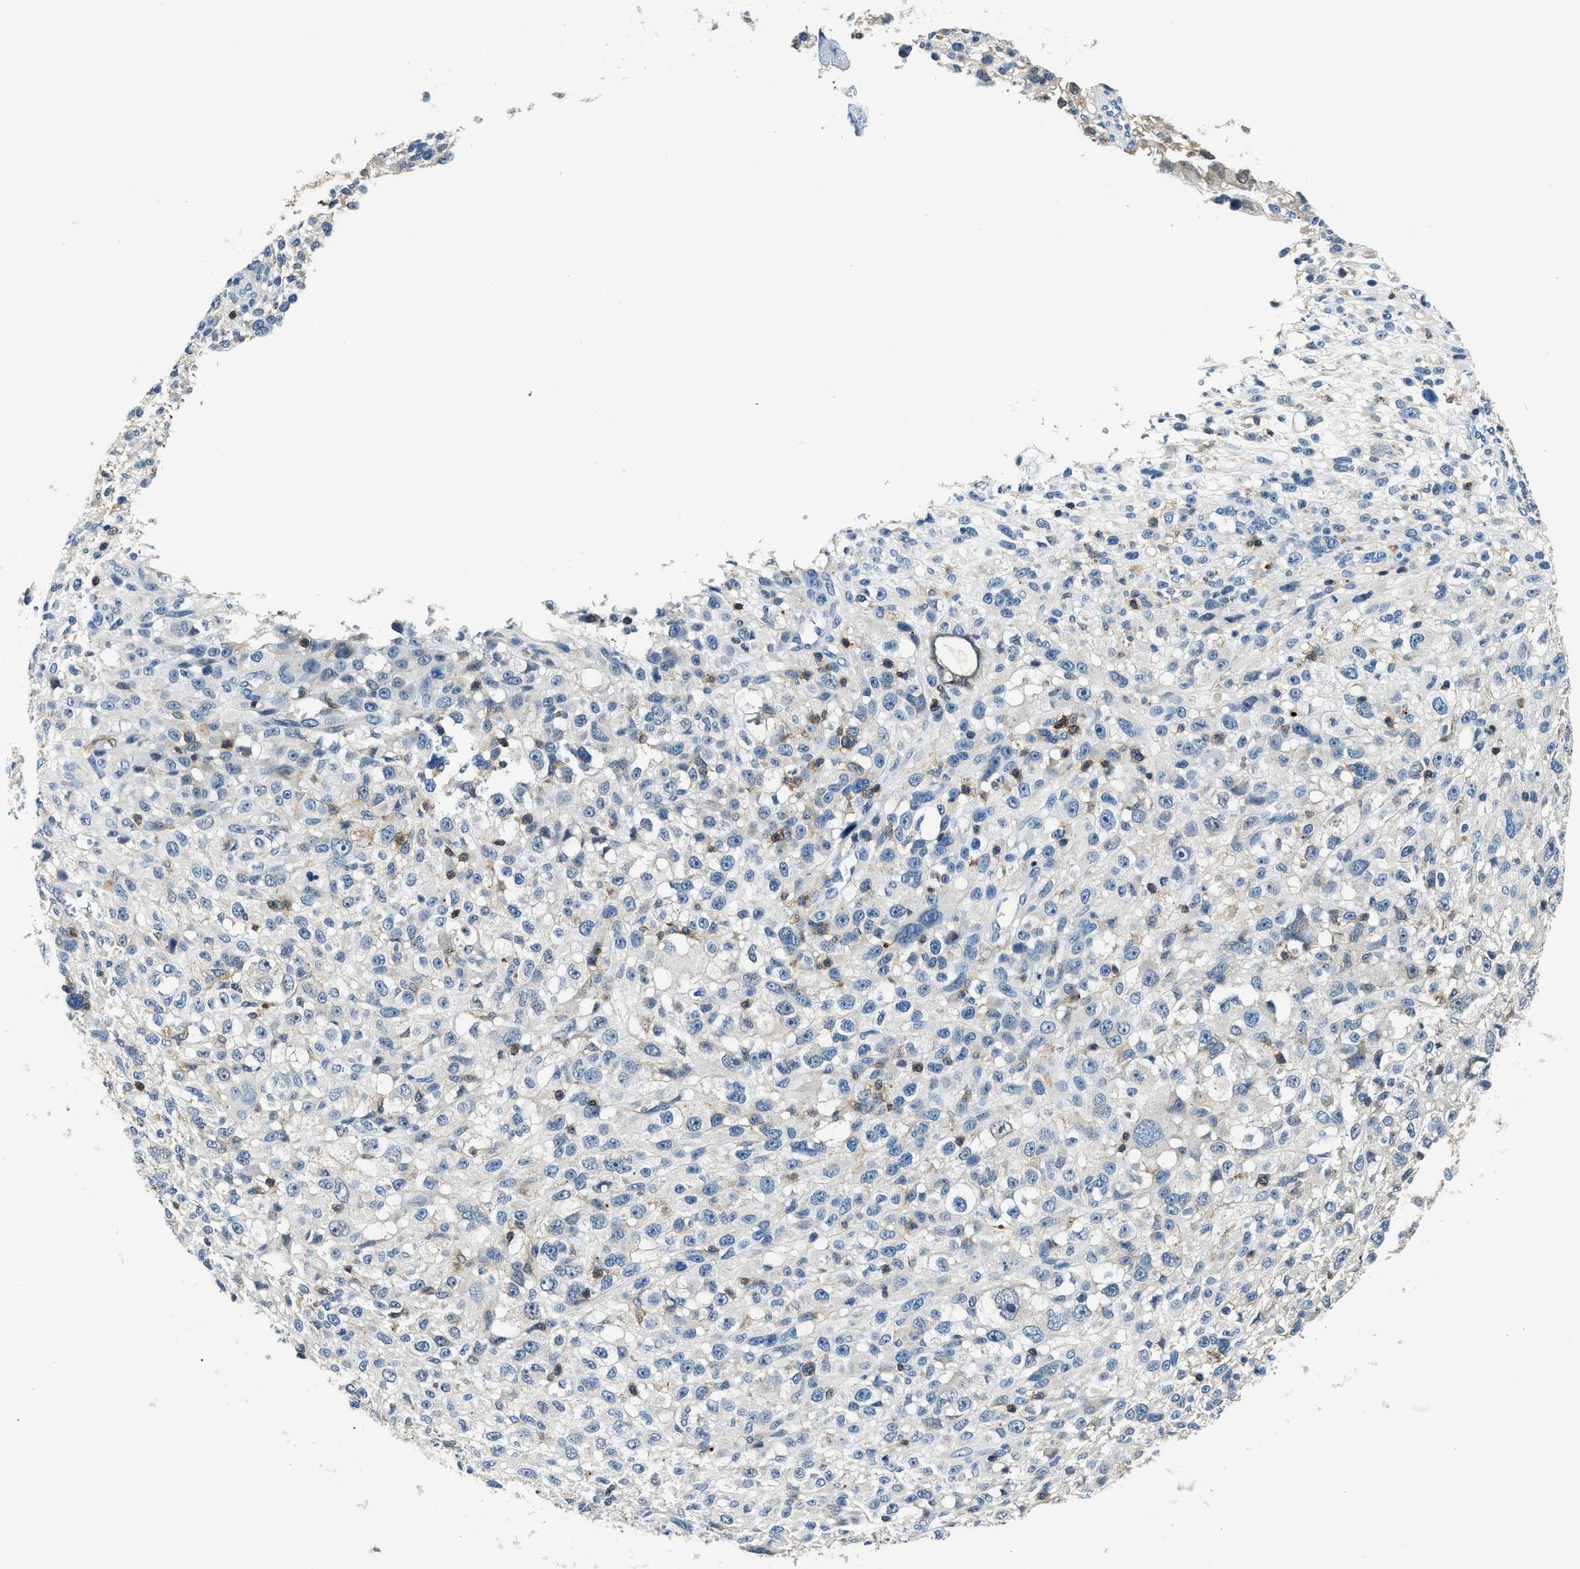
{"staining": {"intensity": "negative", "quantity": "none", "location": "none"}, "tissue": "melanoma", "cell_type": "Tumor cells", "image_type": "cancer", "snomed": [{"axis": "morphology", "description": "Malignant melanoma, NOS"}, {"axis": "topography", "description": "Skin"}], "caption": "IHC image of neoplastic tissue: human melanoma stained with DAB displays no significant protein positivity in tumor cells. (DAB (3,3'-diaminobenzidine) IHC visualized using brightfield microscopy, high magnification).", "gene": "MYO1G", "patient": {"sex": "female", "age": 55}}